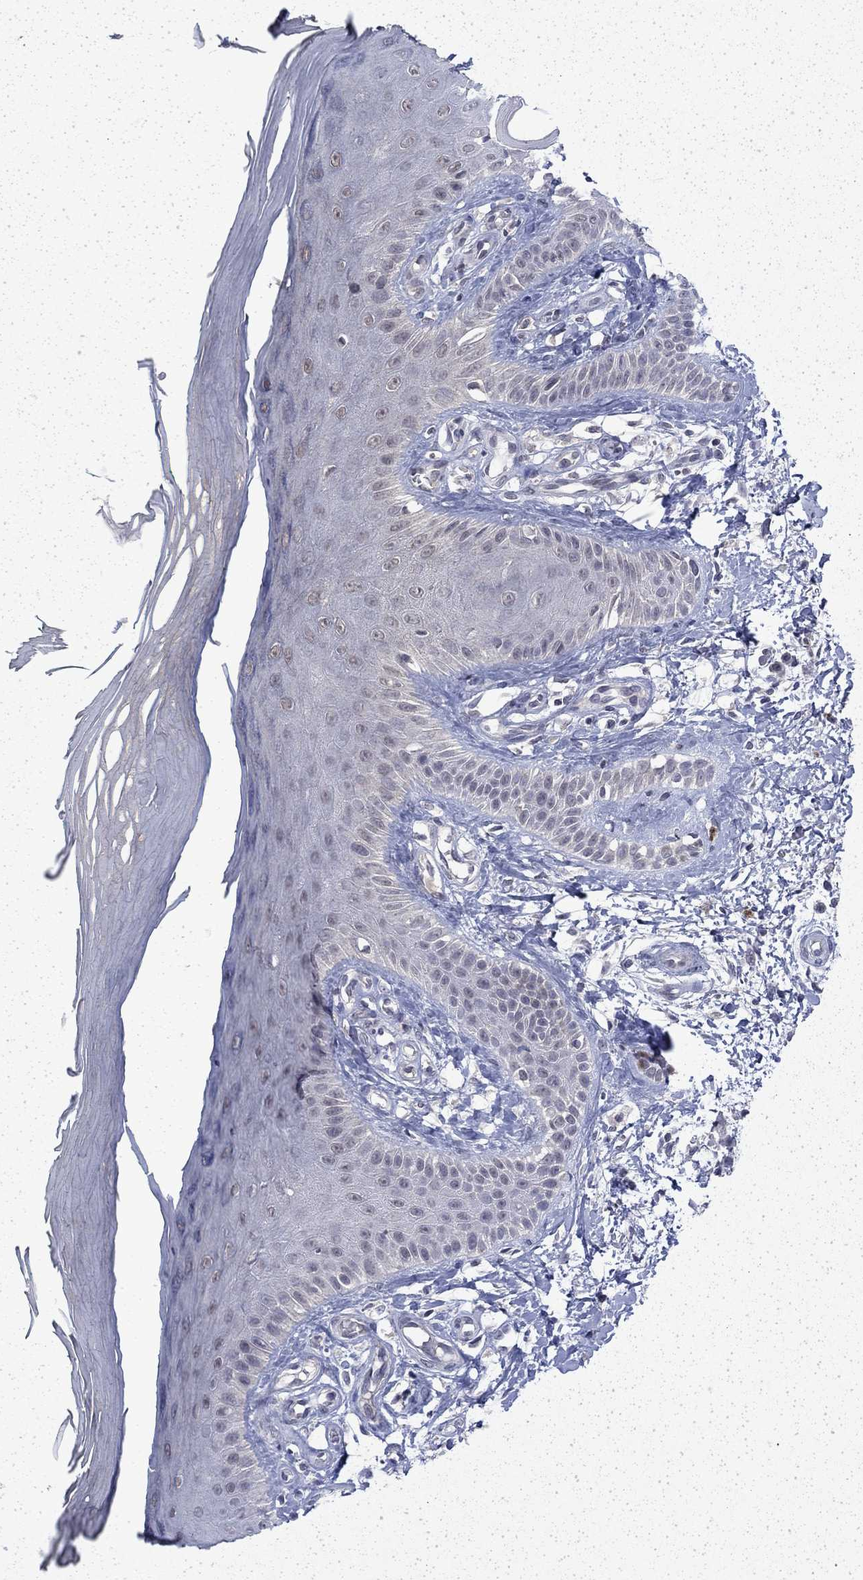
{"staining": {"intensity": "negative", "quantity": "none", "location": "none"}, "tissue": "skin", "cell_type": "Fibroblasts", "image_type": "normal", "snomed": [{"axis": "morphology", "description": "Normal tissue, NOS"}, {"axis": "morphology", "description": "Inflammation, NOS"}, {"axis": "morphology", "description": "Fibrosis, NOS"}, {"axis": "topography", "description": "Skin"}], "caption": "Immunohistochemistry (IHC) of normal skin shows no staining in fibroblasts.", "gene": "CHAT", "patient": {"sex": "male", "age": 71}}